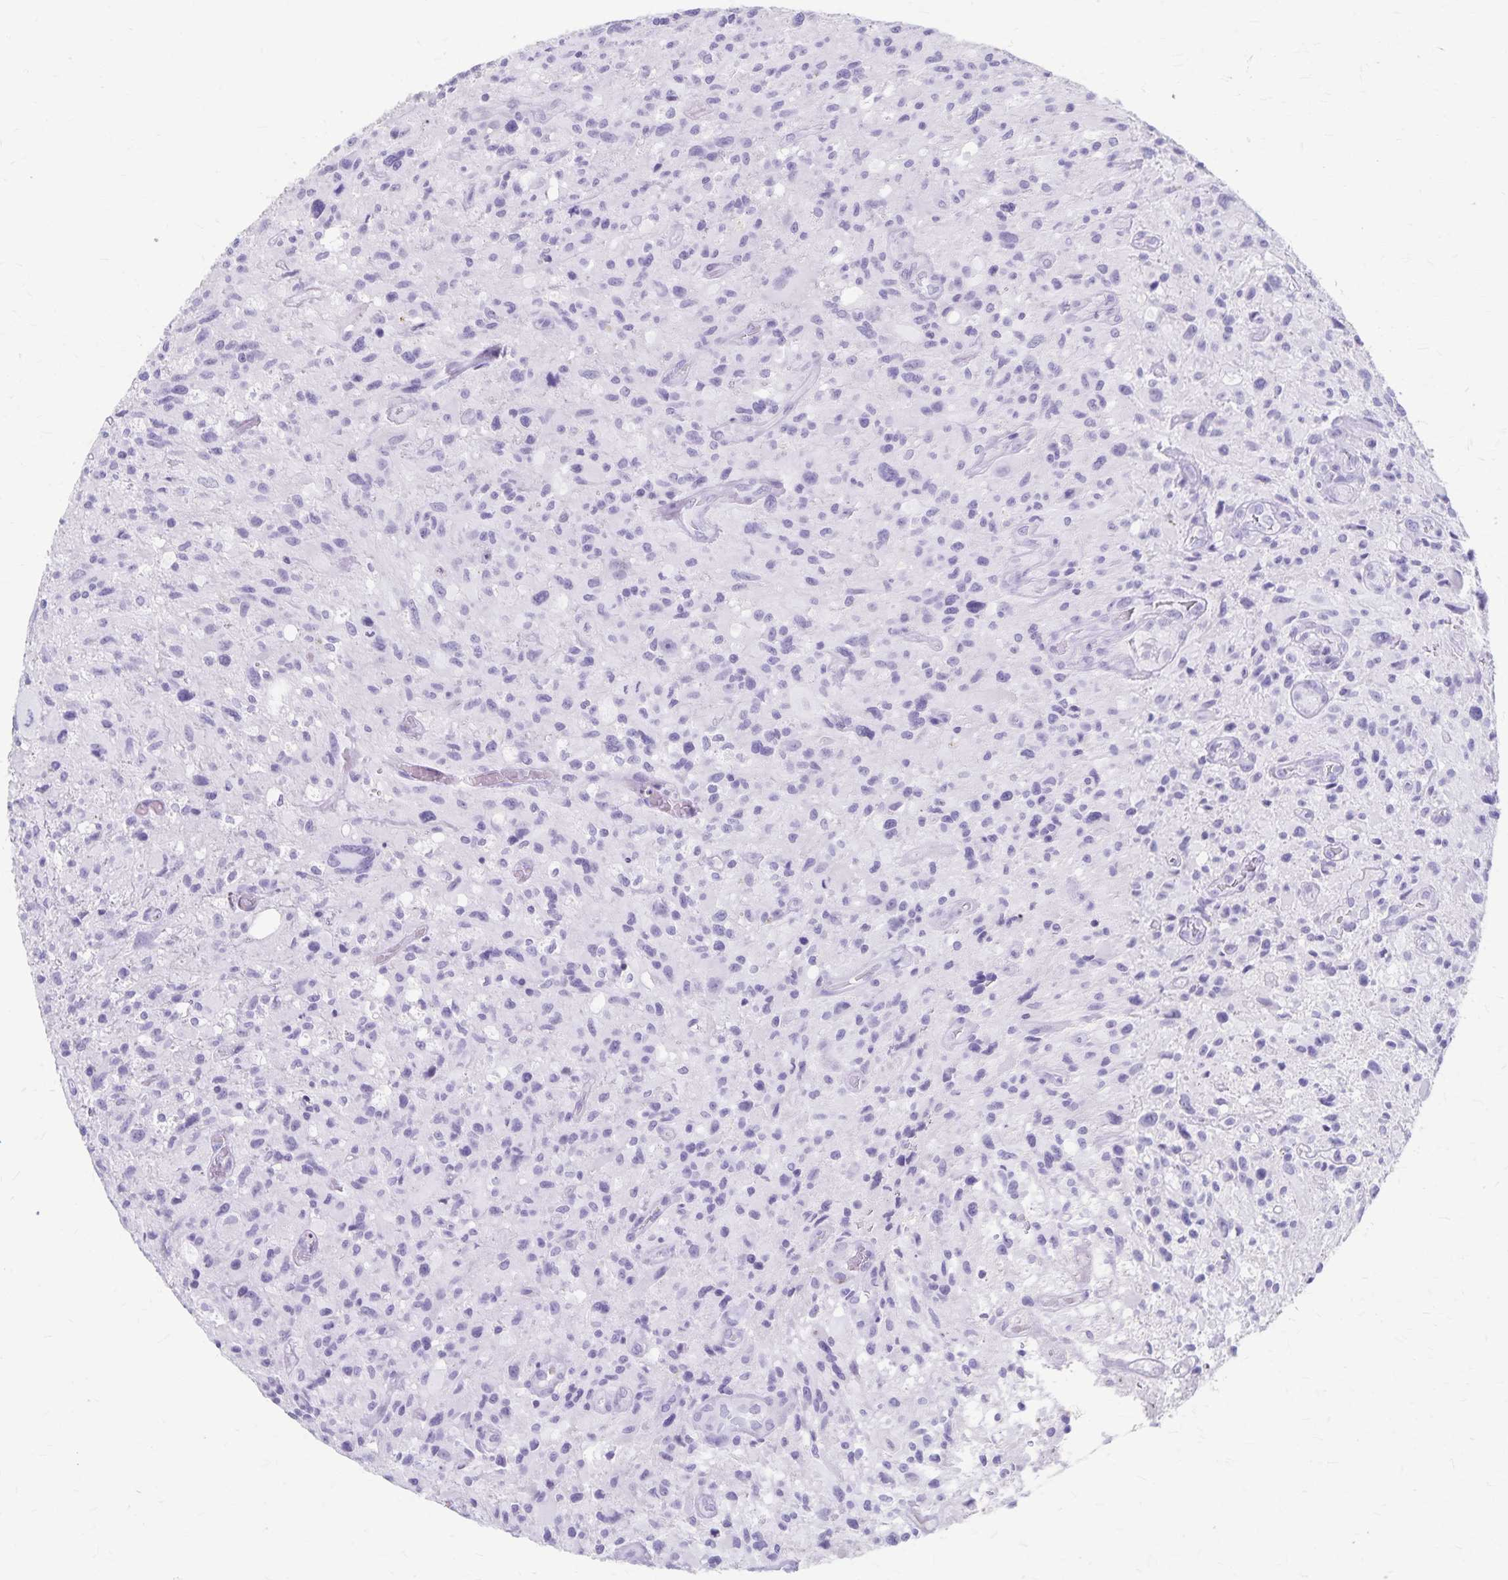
{"staining": {"intensity": "negative", "quantity": "none", "location": "none"}, "tissue": "glioma", "cell_type": "Tumor cells", "image_type": "cancer", "snomed": [{"axis": "morphology", "description": "Glioma, malignant, High grade"}, {"axis": "topography", "description": "Brain"}], "caption": "This is an IHC histopathology image of human high-grade glioma (malignant). There is no positivity in tumor cells.", "gene": "GPBAR1", "patient": {"sex": "male", "age": 63}}